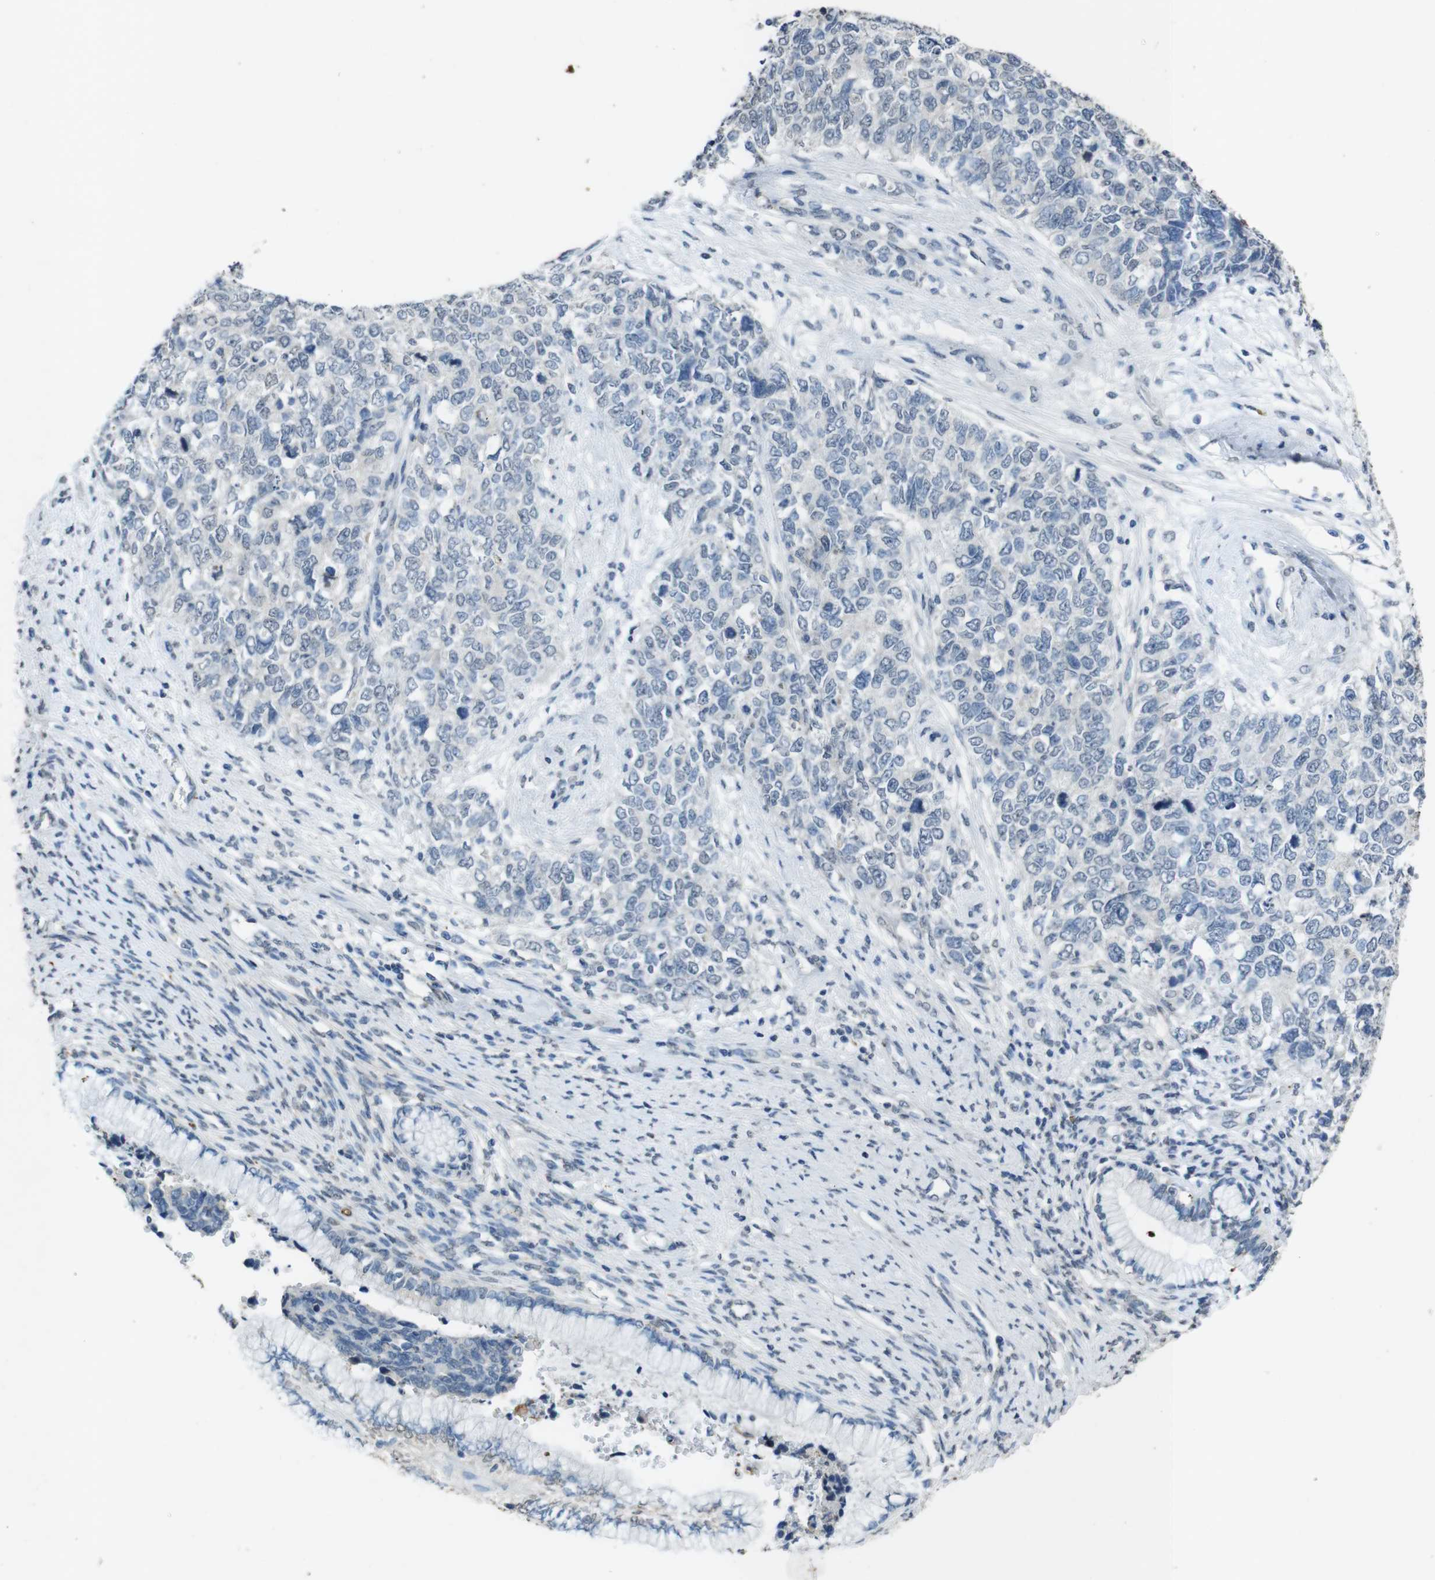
{"staining": {"intensity": "negative", "quantity": "none", "location": "none"}, "tissue": "cervical cancer", "cell_type": "Tumor cells", "image_type": "cancer", "snomed": [{"axis": "morphology", "description": "Squamous cell carcinoma, NOS"}, {"axis": "topography", "description": "Cervix"}], "caption": "A histopathology image of human cervical squamous cell carcinoma is negative for staining in tumor cells.", "gene": "STBD1", "patient": {"sex": "female", "age": 63}}